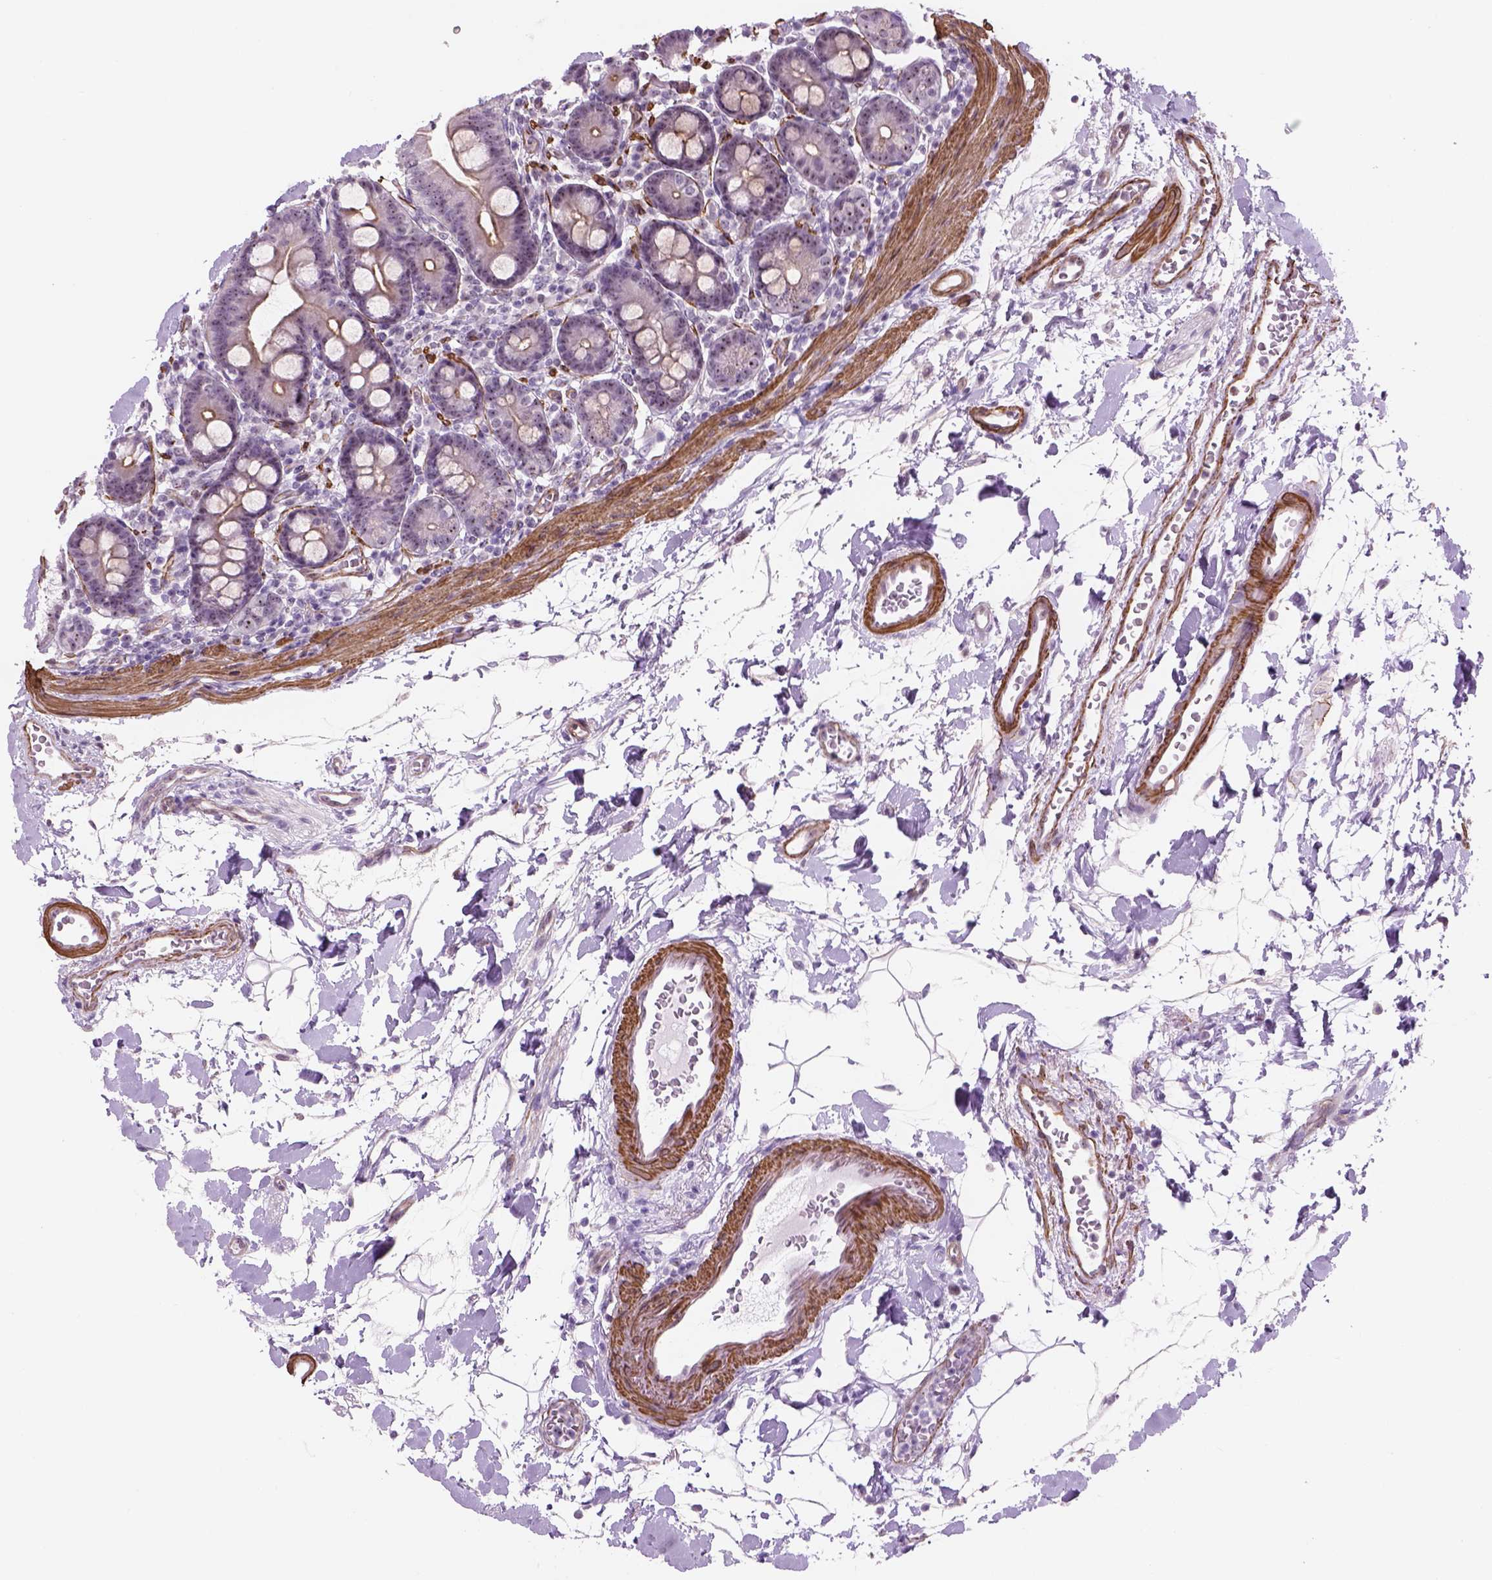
{"staining": {"intensity": "moderate", "quantity": "<25%", "location": "nuclear"}, "tissue": "duodenum", "cell_type": "Glandular cells", "image_type": "normal", "snomed": [{"axis": "morphology", "description": "Normal tissue, NOS"}, {"axis": "topography", "description": "Pancreas"}, {"axis": "topography", "description": "Duodenum"}], "caption": "Immunohistochemical staining of unremarkable human duodenum exhibits low levels of moderate nuclear expression in about <25% of glandular cells. Using DAB (3,3'-diaminobenzidine) (brown) and hematoxylin (blue) stains, captured at high magnification using brightfield microscopy.", "gene": "RRS1", "patient": {"sex": "male", "age": 59}}